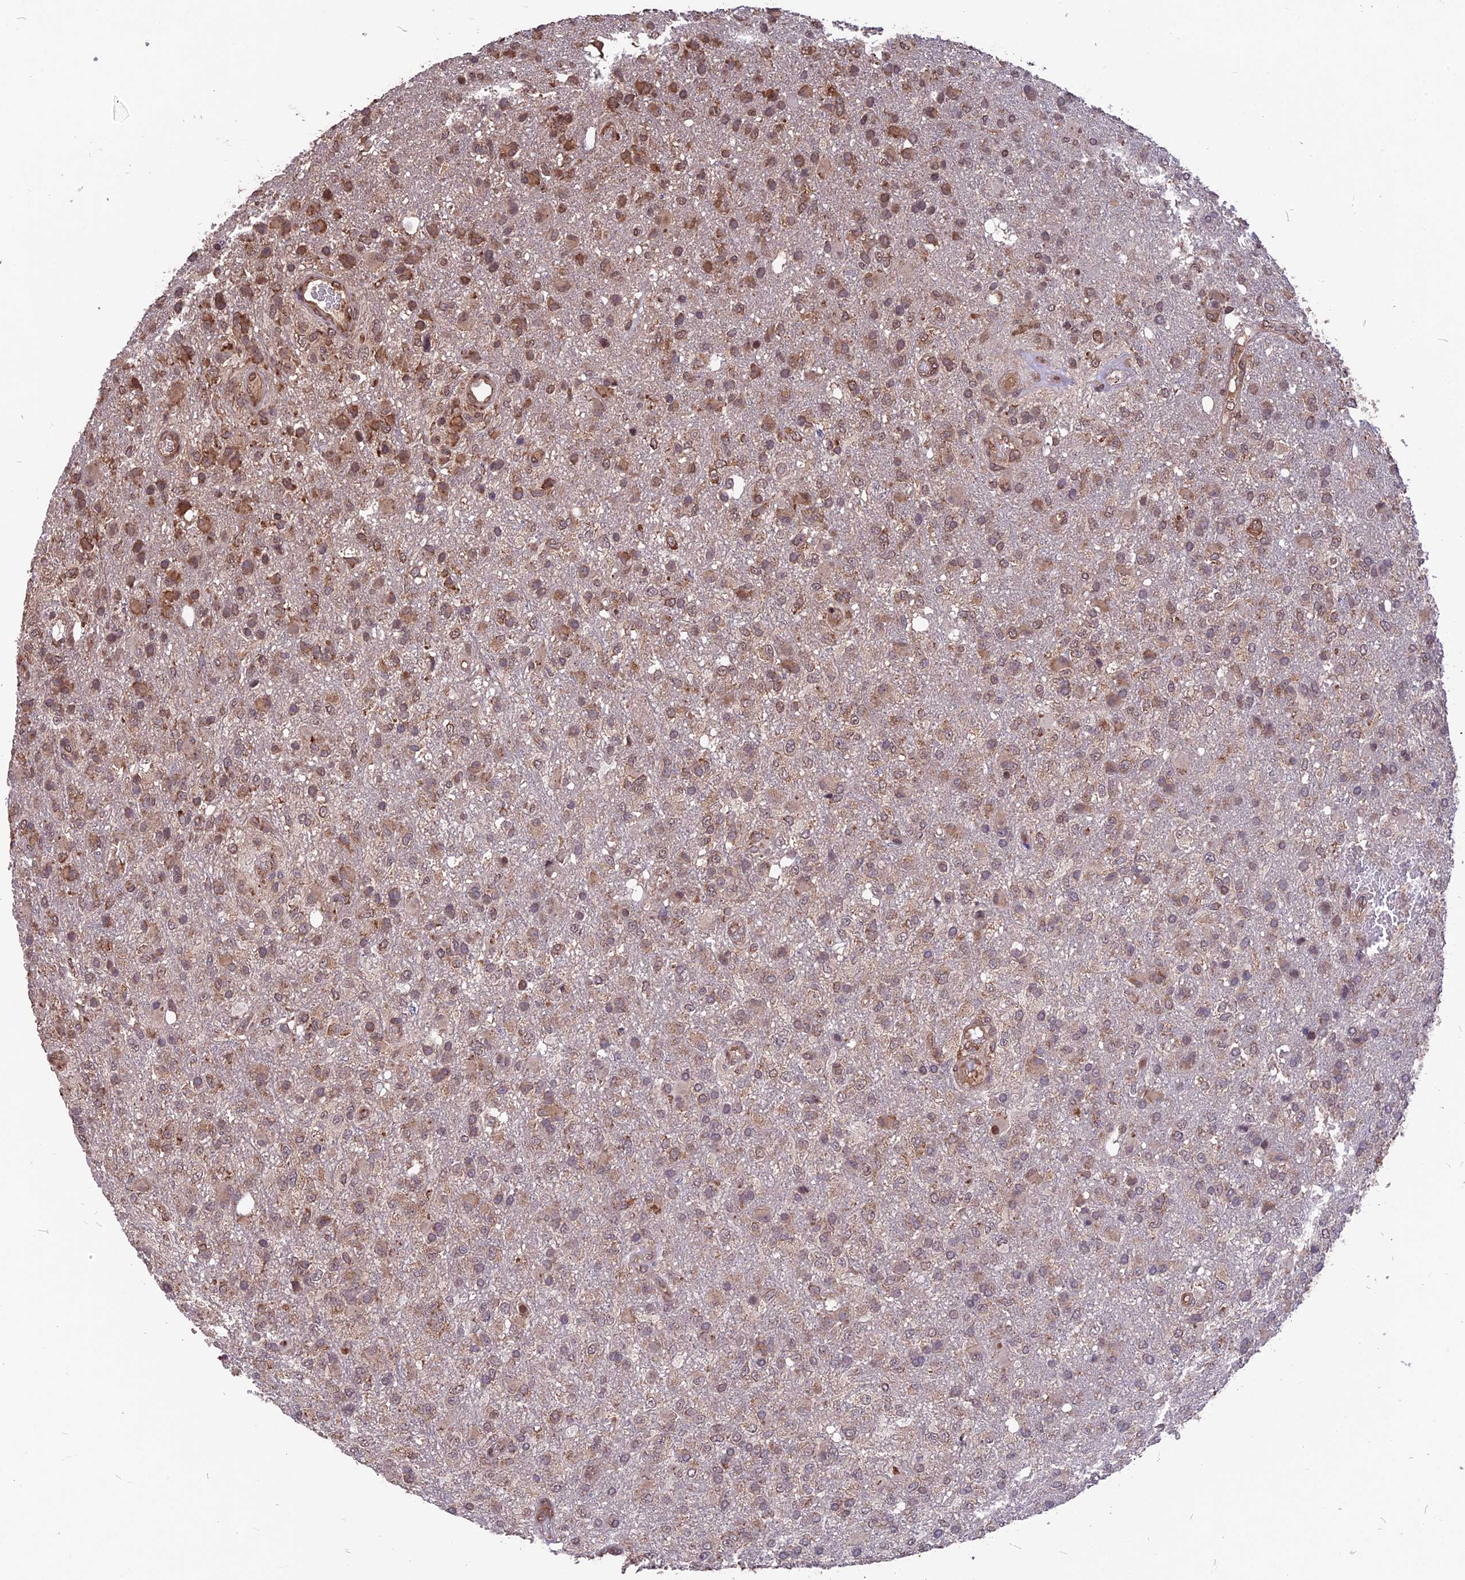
{"staining": {"intensity": "moderate", "quantity": "25%-75%", "location": "cytoplasmic/membranous"}, "tissue": "glioma", "cell_type": "Tumor cells", "image_type": "cancer", "snomed": [{"axis": "morphology", "description": "Glioma, malignant, High grade"}, {"axis": "topography", "description": "Brain"}], "caption": "DAB (3,3'-diaminobenzidine) immunohistochemical staining of human malignant glioma (high-grade) reveals moderate cytoplasmic/membranous protein expression in approximately 25%-75% of tumor cells. The staining was performed using DAB (3,3'-diaminobenzidine) to visualize the protein expression in brown, while the nuclei were stained in blue with hematoxylin (Magnification: 20x).", "gene": "ZNF598", "patient": {"sex": "female", "age": 74}}